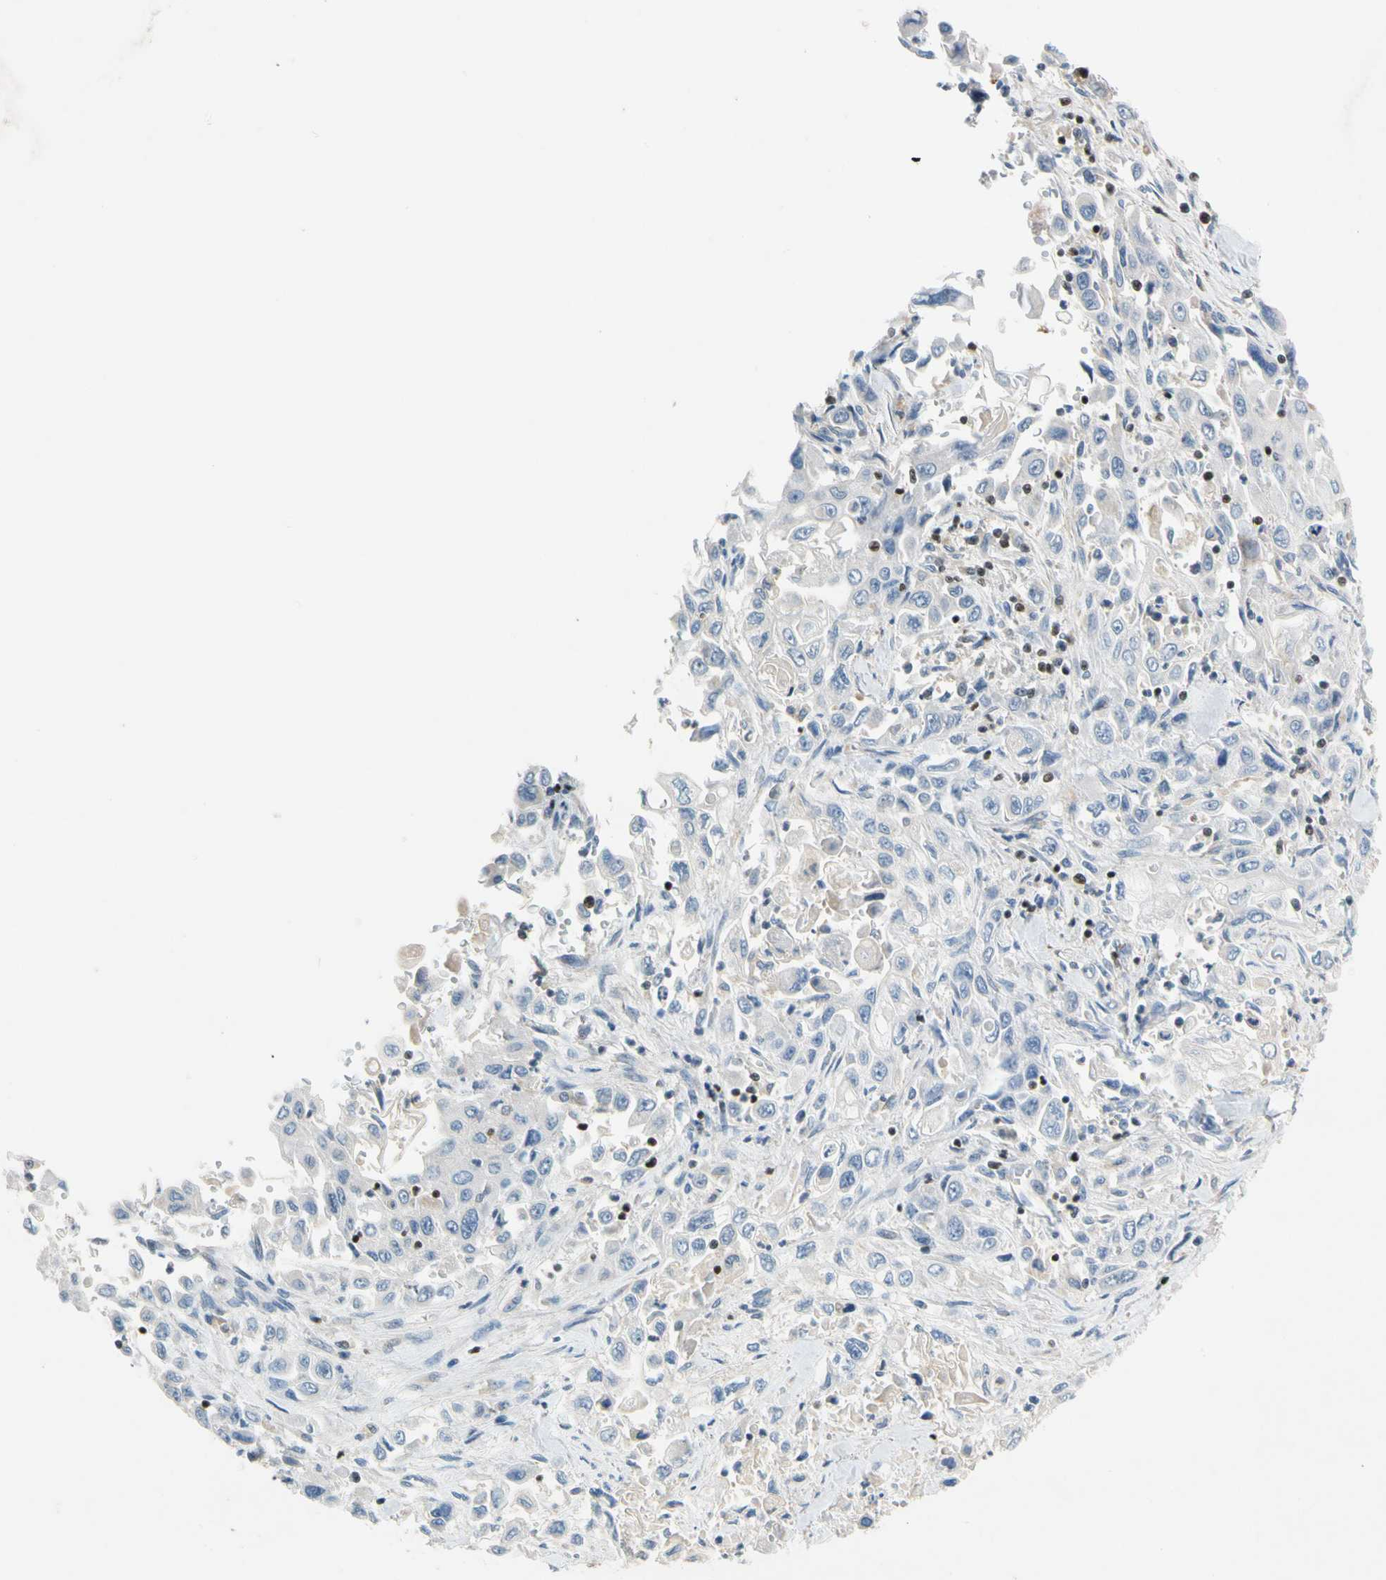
{"staining": {"intensity": "negative", "quantity": "none", "location": "none"}, "tissue": "pancreatic cancer", "cell_type": "Tumor cells", "image_type": "cancer", "snomed": [{"axis": "morphology", "description": "Adenocarcinoma, NOS"}, {"axis": "topography", "description": "Pancreas"}], "caption": "DAB immunohistochemical staining of pancreatic adenocarcinoma displays no significant expression in tumor cells. (DAB immunohistochemistry (IHC) with hematoxylin counter stain).", "gene": "SP140", "patient": {"sex": "male", "age": 70}}